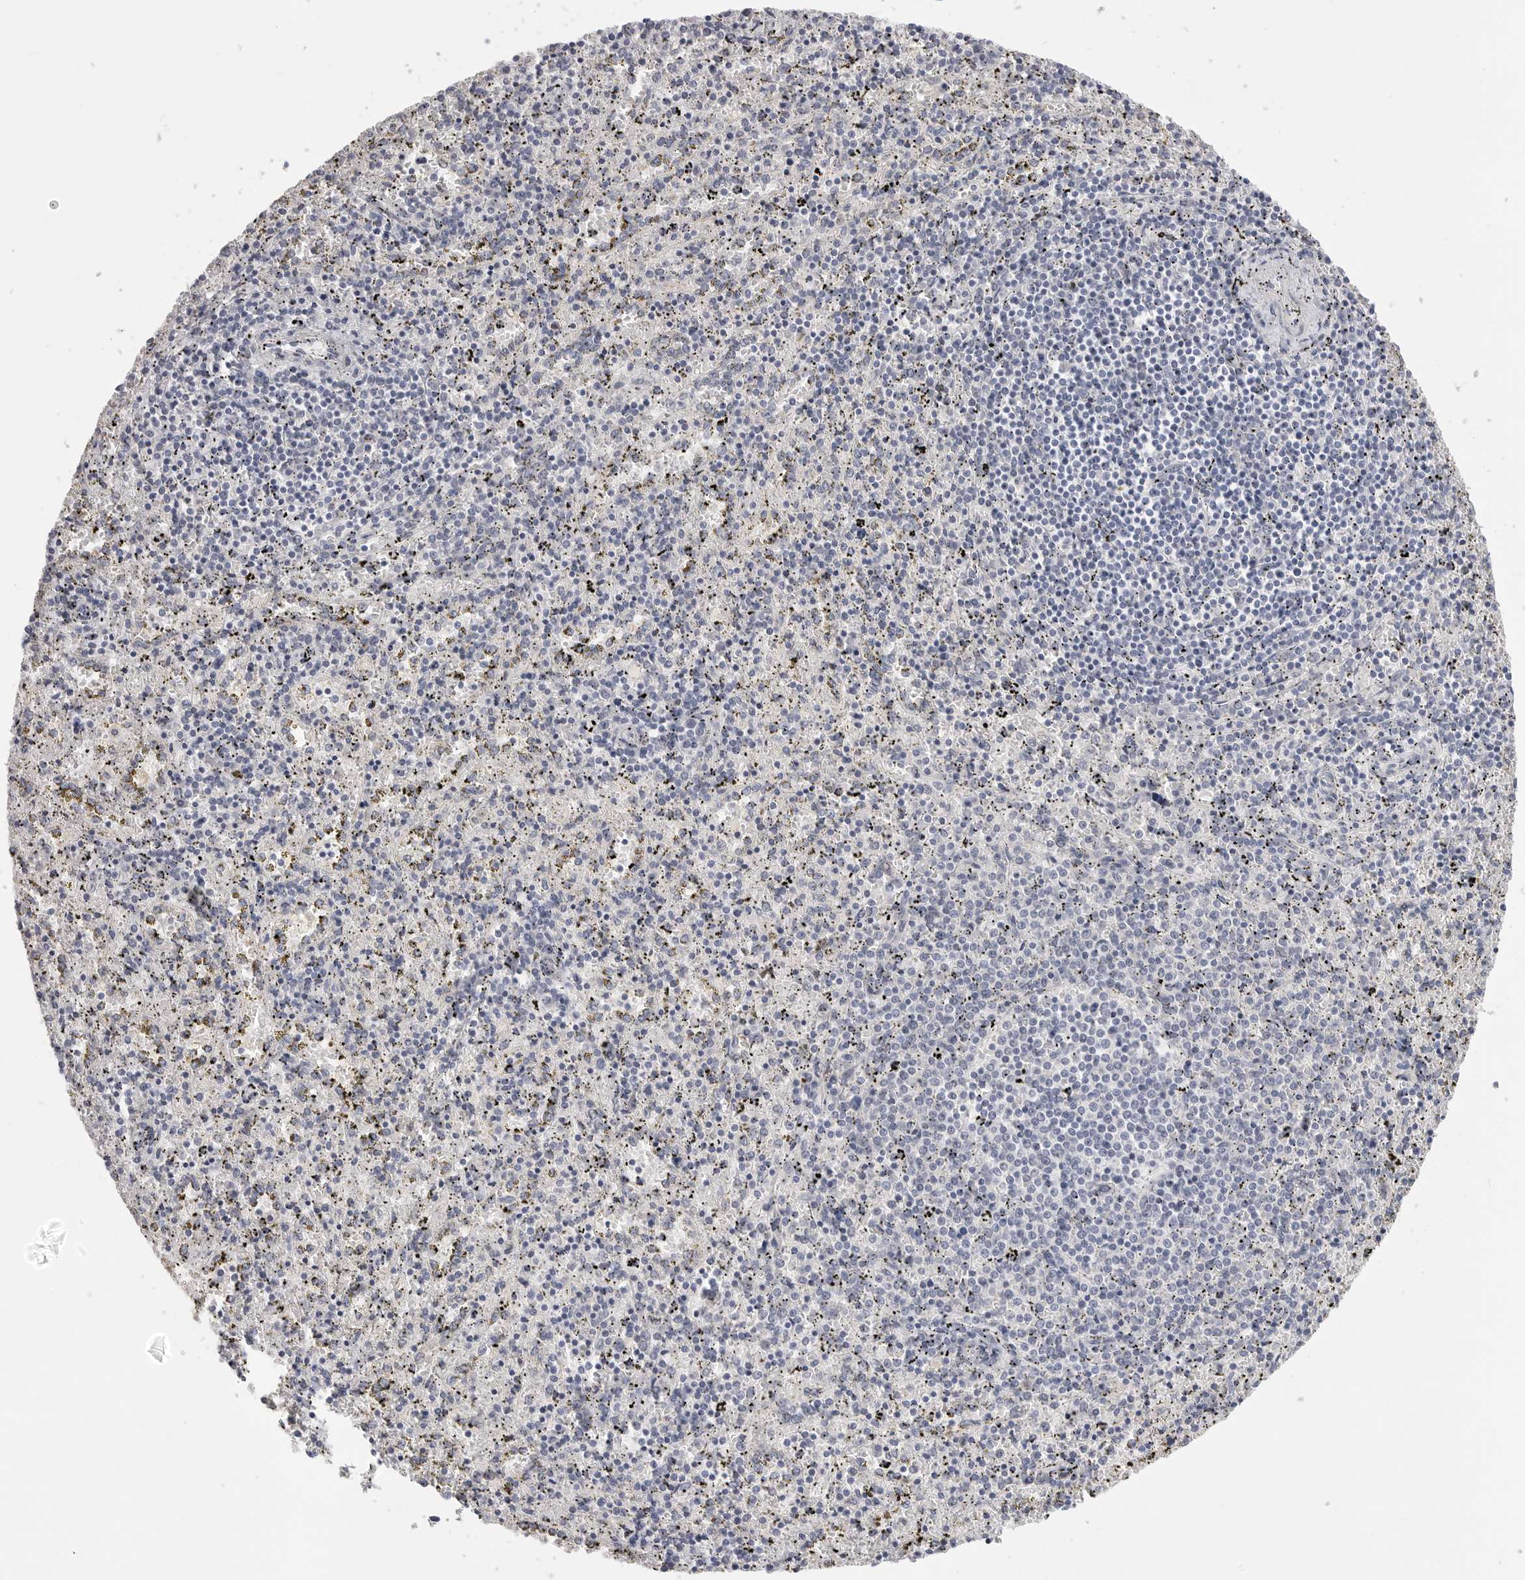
{"staining": {"intensity": "negative", "quantity": "none", "location": "none"}, "tissue": "spleen", "cell_type": "Cells in red pulp", "image_type": "normal", "snomed": [{"axis": "morphology", "description": "Normal tissue, NOS"}, {"axis": "topography", "description": "Spleen"}], "caption": "The histopathology image displays no significant positivity in cells in red pulp of spleen.", "gene": "FBN2", "patient": {"sex": "male", "age": 11}}